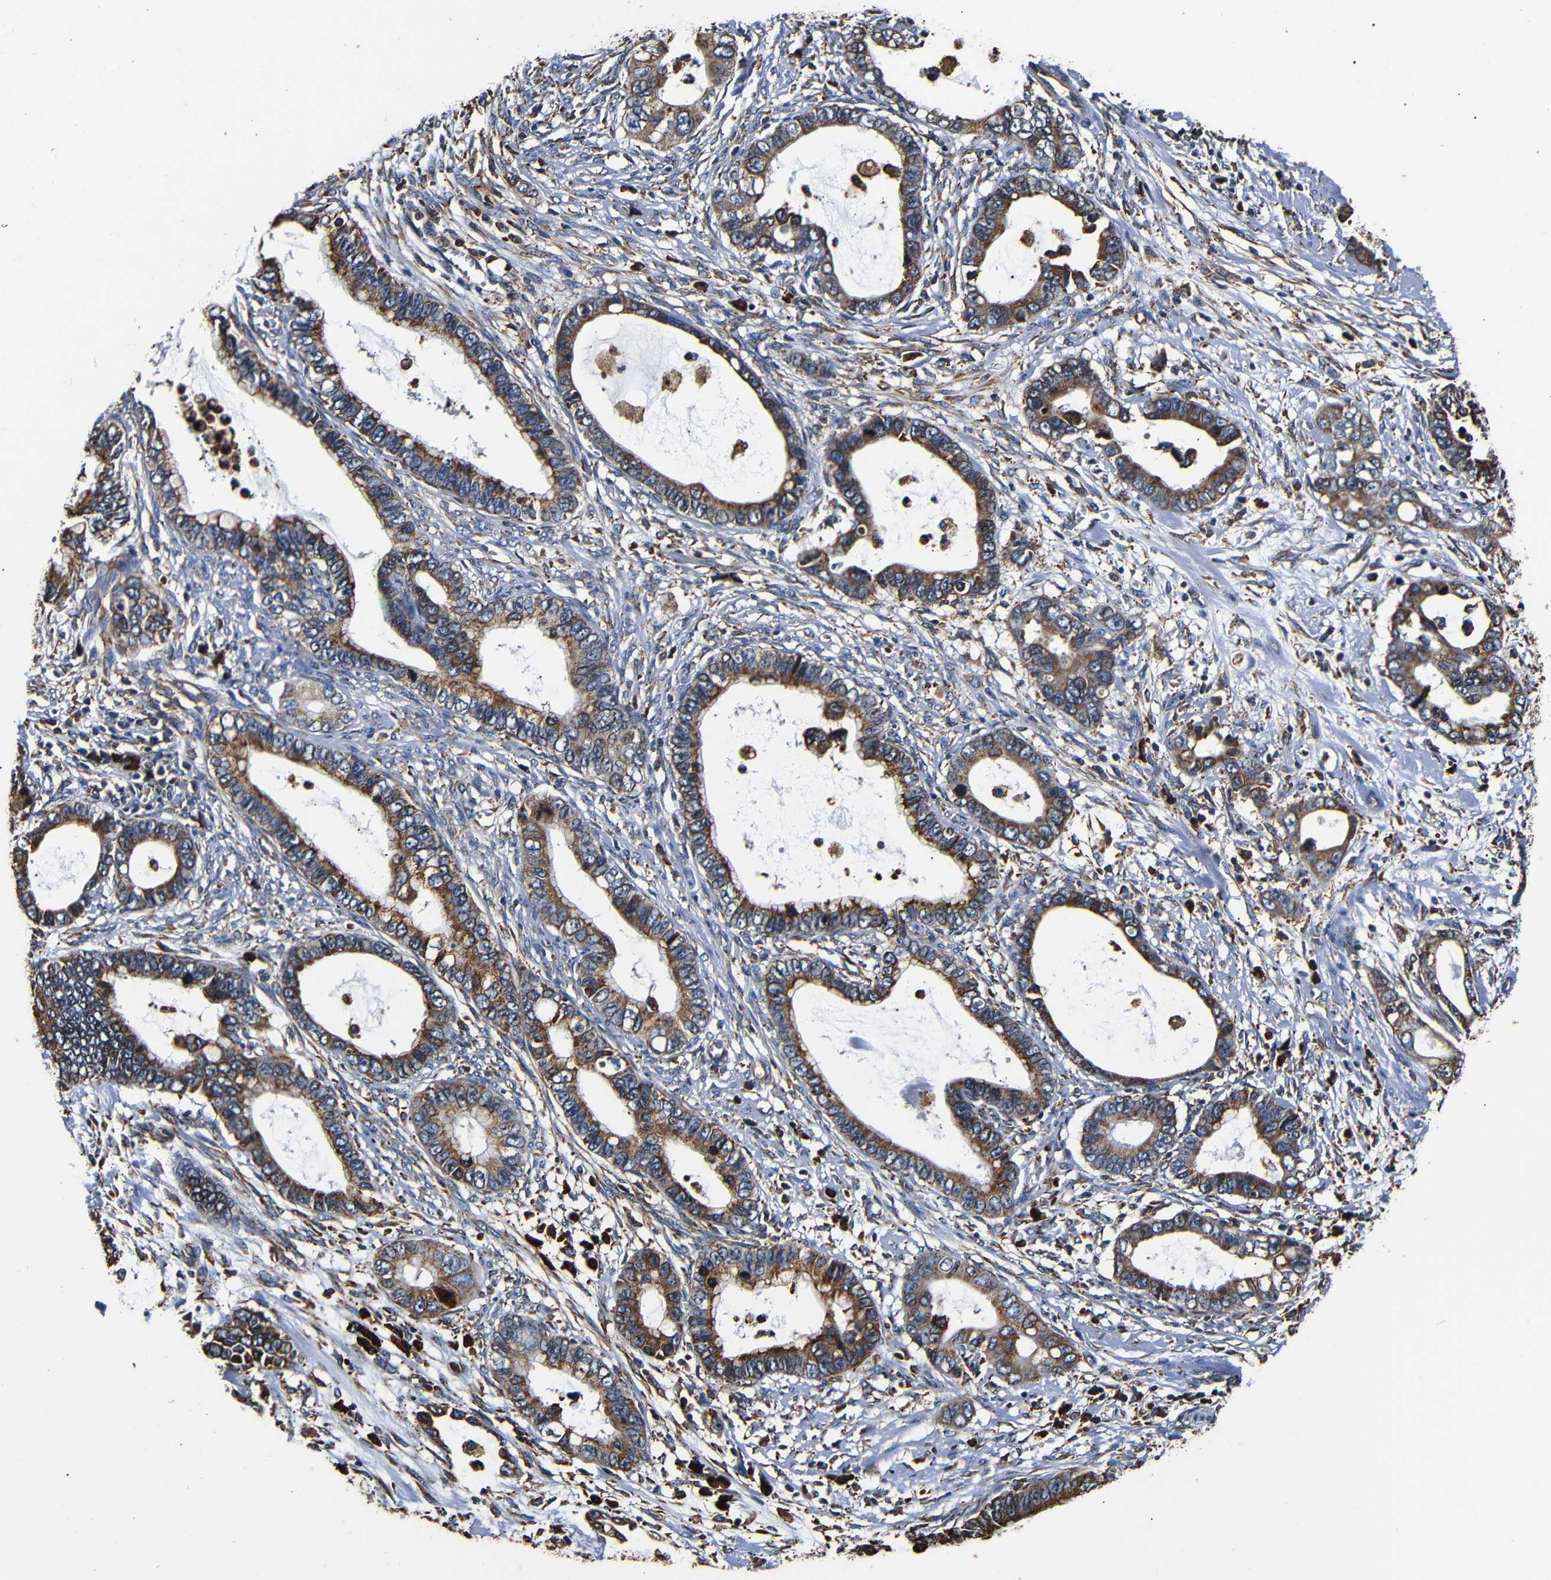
{"staining": {"intensity": "moderate", "quantity": ">75%", "location": "cytoplasmic/membranous"}, "tissue": "cervical cancer", "cell_type": "Tumor cells", "image_type": "cancer", "snomed": [{"axis": "morphology", "description": "Adenocarcinoma, NOS"}, {"axis": "topography", "description": "Cervix"}], "caption": "Cervical cancer (adenocarcinoma) stained for a protein shows moderate cytoplasmic/membranous positivity in tumor cells.", "gene": "HHIP", "patient": {"sex": "female", "age": 44}}